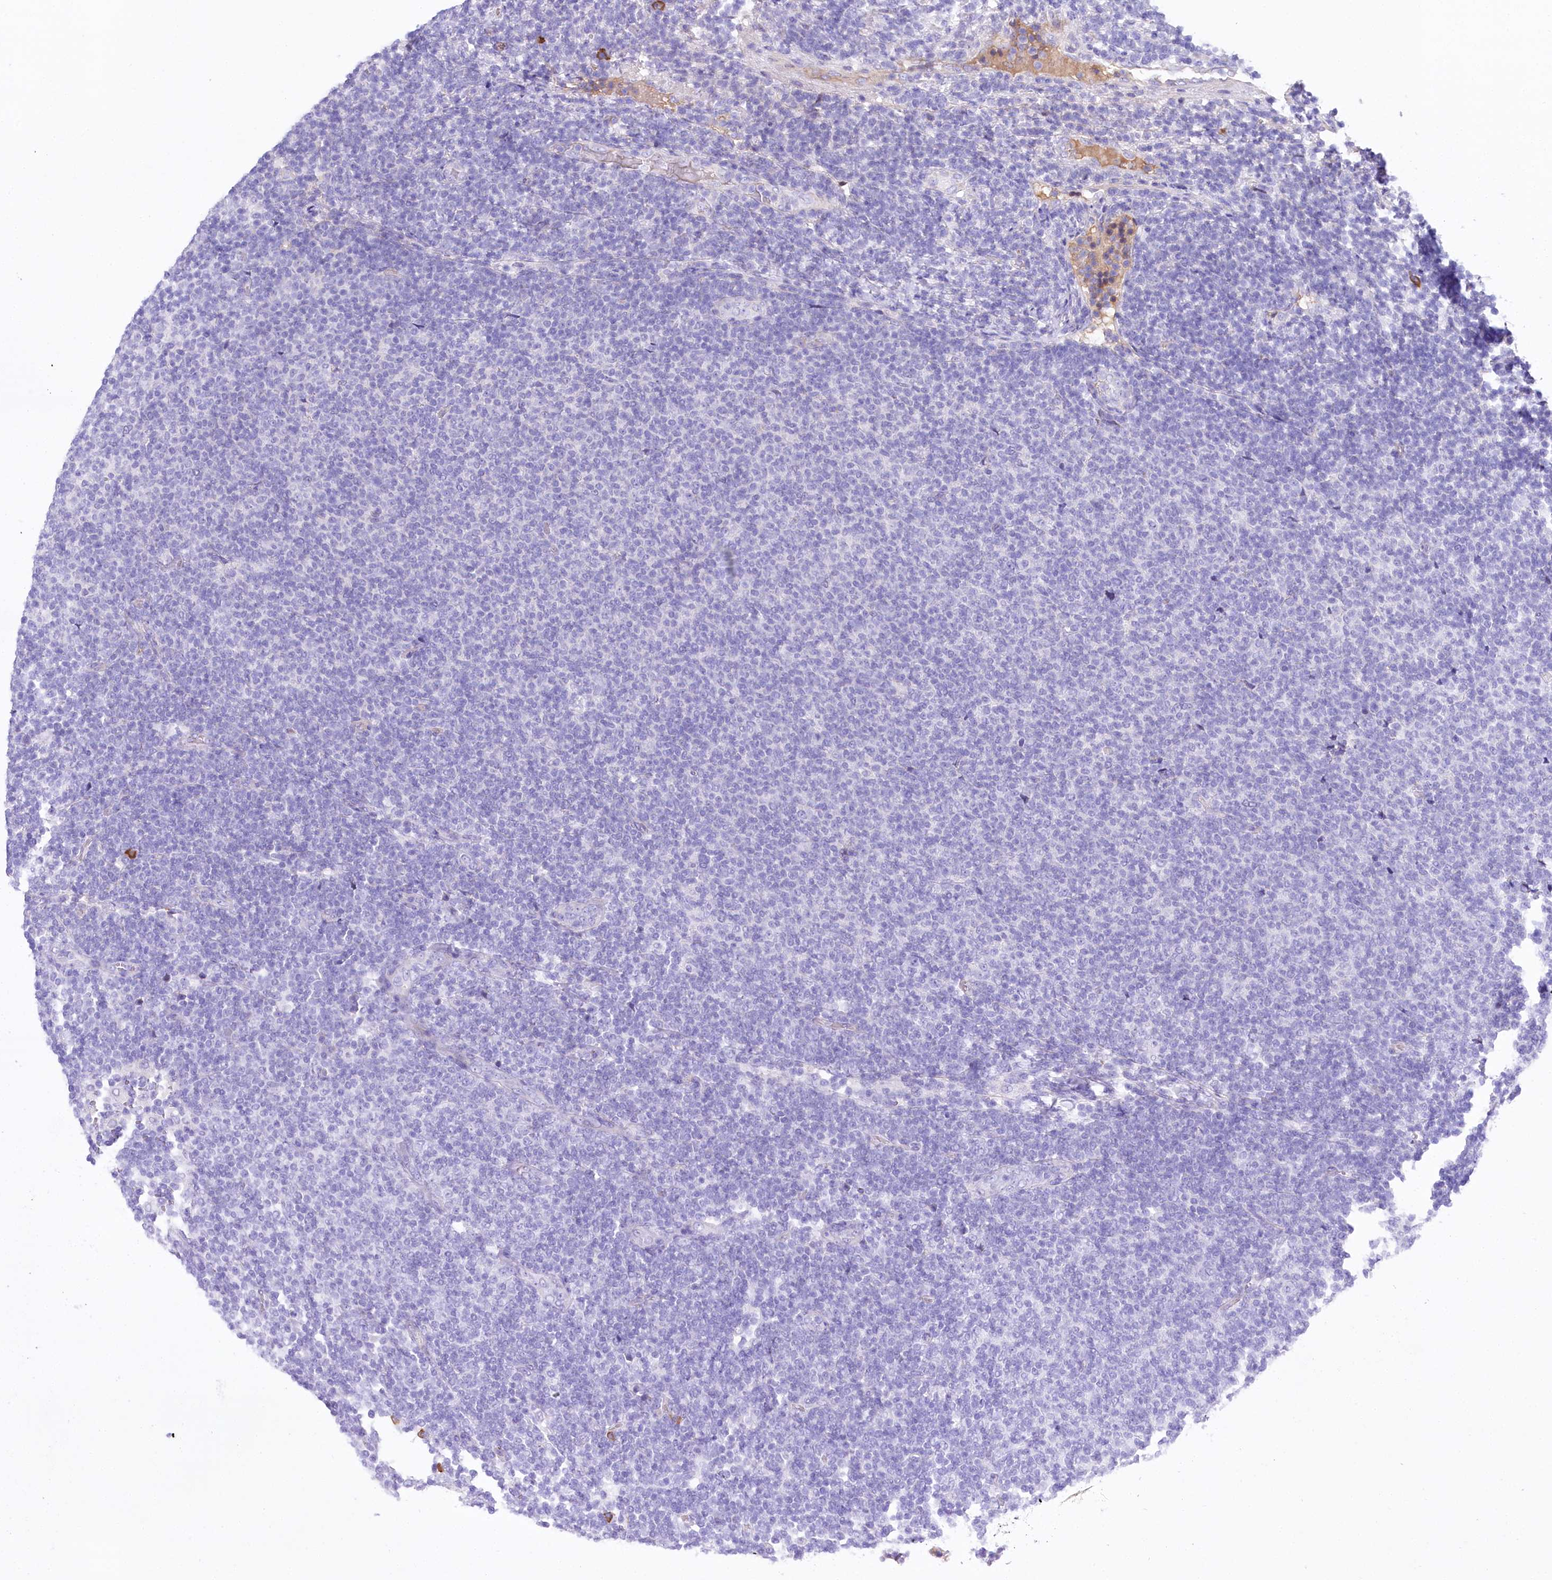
{"staining": {"intensity": "negative", "quantity": "none", "location": "none"}, "tissue": "lymphoma", "cell_type": "Tumor cells", "image_type": "cancer", "snomed": [{"axis": "morphology", "description": "Malignant lymphoma, non-Hodgkin's type, Low grade"}, {"axis": "topography", "description": "Lymph node"}], "caption": "The photomicrograph reveals no significant expression in tumor cells of lymphoma. The staining was performed using DAB to visualize the protein expression in brown, while the nuclei were stained in blue with hematoxylin (Magnification: 20x).", "gene": "CEP164", "patient": {"sex": "male", "age": 66}}